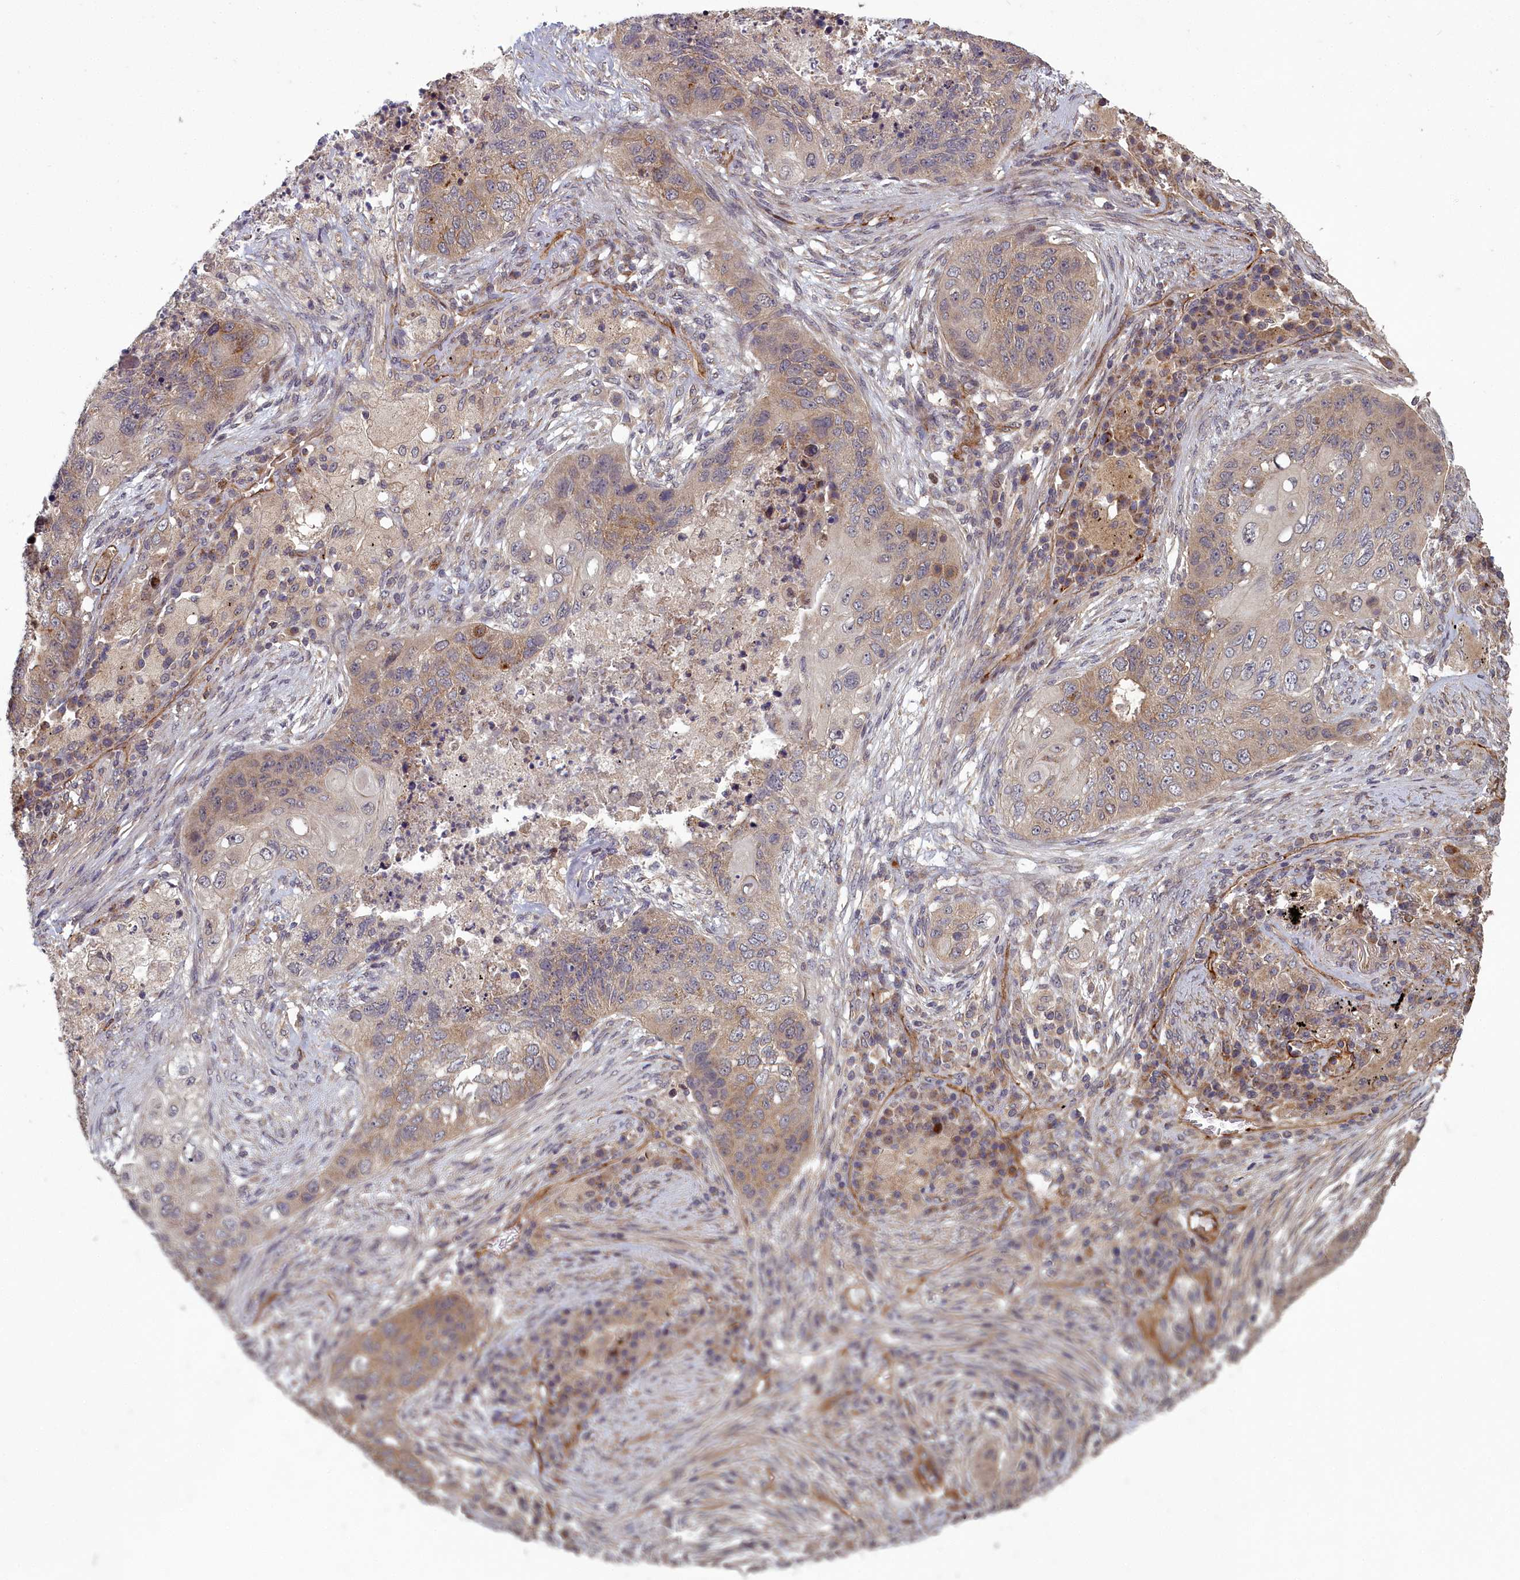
{"staining": {"intensity": "moderate", "quantity": "<25%", "location": "cytoplasmic/membranous"}, "tissue": "lung cancer", "cell_type": "Tumor cells", "image_type": "cancer", "snomed": [{"axis": "morphology", "description": "Squamous cell carcinoma, NOS"}, {"axis": "topography", "description": "Lung"}], "caption": "The photomicrograph exhibits immunohistochemical staining of squamous cell carcinoma (lung). There is moderate cytoplasmic/membranous staining is seen in about <25% of tumor cells. Immunohistochemistry (ihc) stains the protein in brown and the nuclei are stained blue.", "gene": "TSPYL4", "patient": {"sex": "female", "age": 63}}